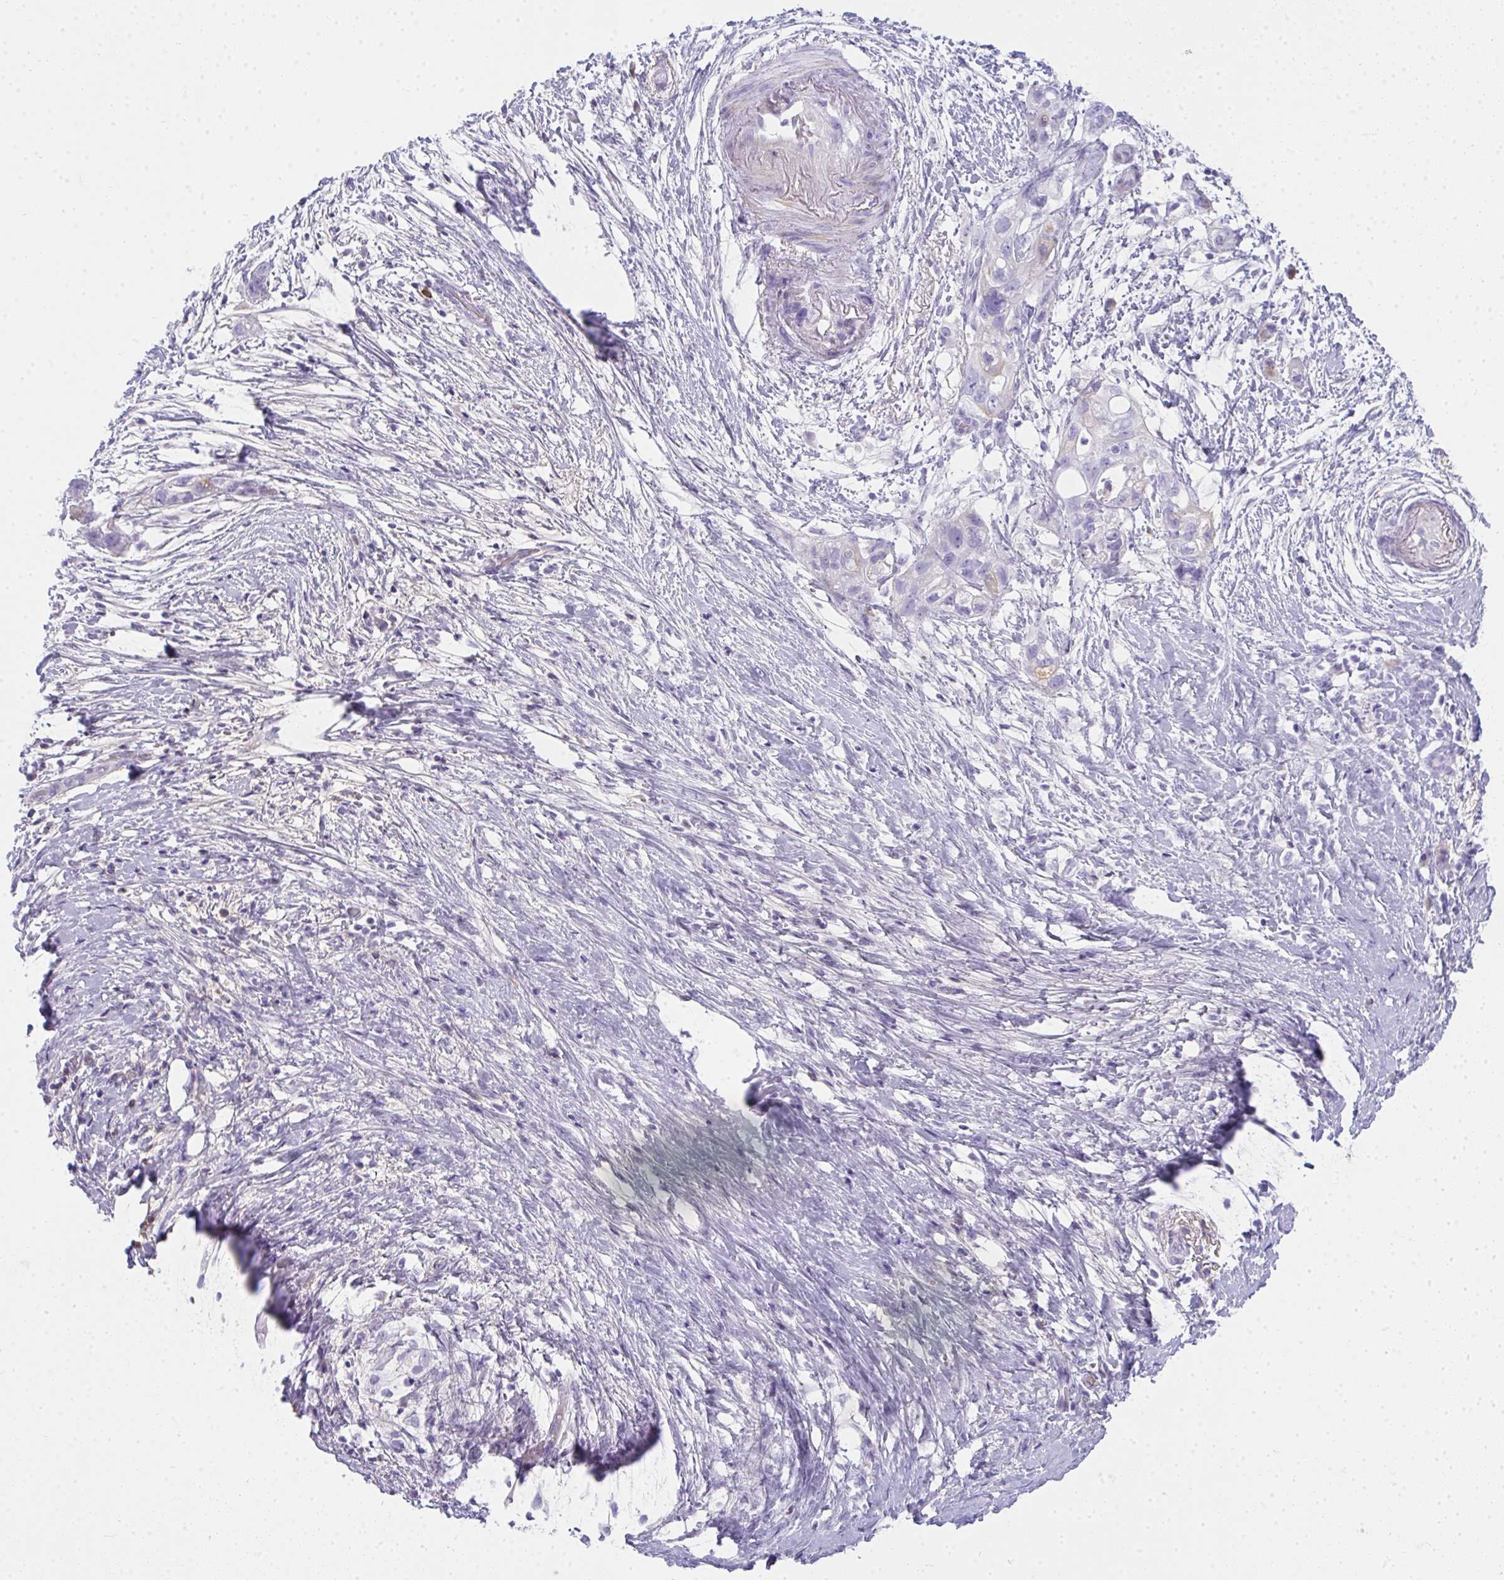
{"staining": {"intensity": "negative", "quantity": "none", "location": "none"}, "tissue": "pancreatic cancer", "cell_type": "Tumor cells", "image_type": "cancer", "snomed": [{"axis": "morphology", "description": "Adenocarcinoma, NOS"}, {"axis": "topography", "description": "Pancreas"}], "caption": "This image is of adenocarcinoma (pancreatic) stained with IHC to label a protein in brown with the nuclei are counter-stained blue. There is no expression in tumor cells. The staining is performed using DAB (3,3'-diaminobenzidine) brown chromogen with nuclei counter-stained in using hematoxylin.", "gene": "ZSWIM3", "patient": {"sex": "female", "age": 72}}